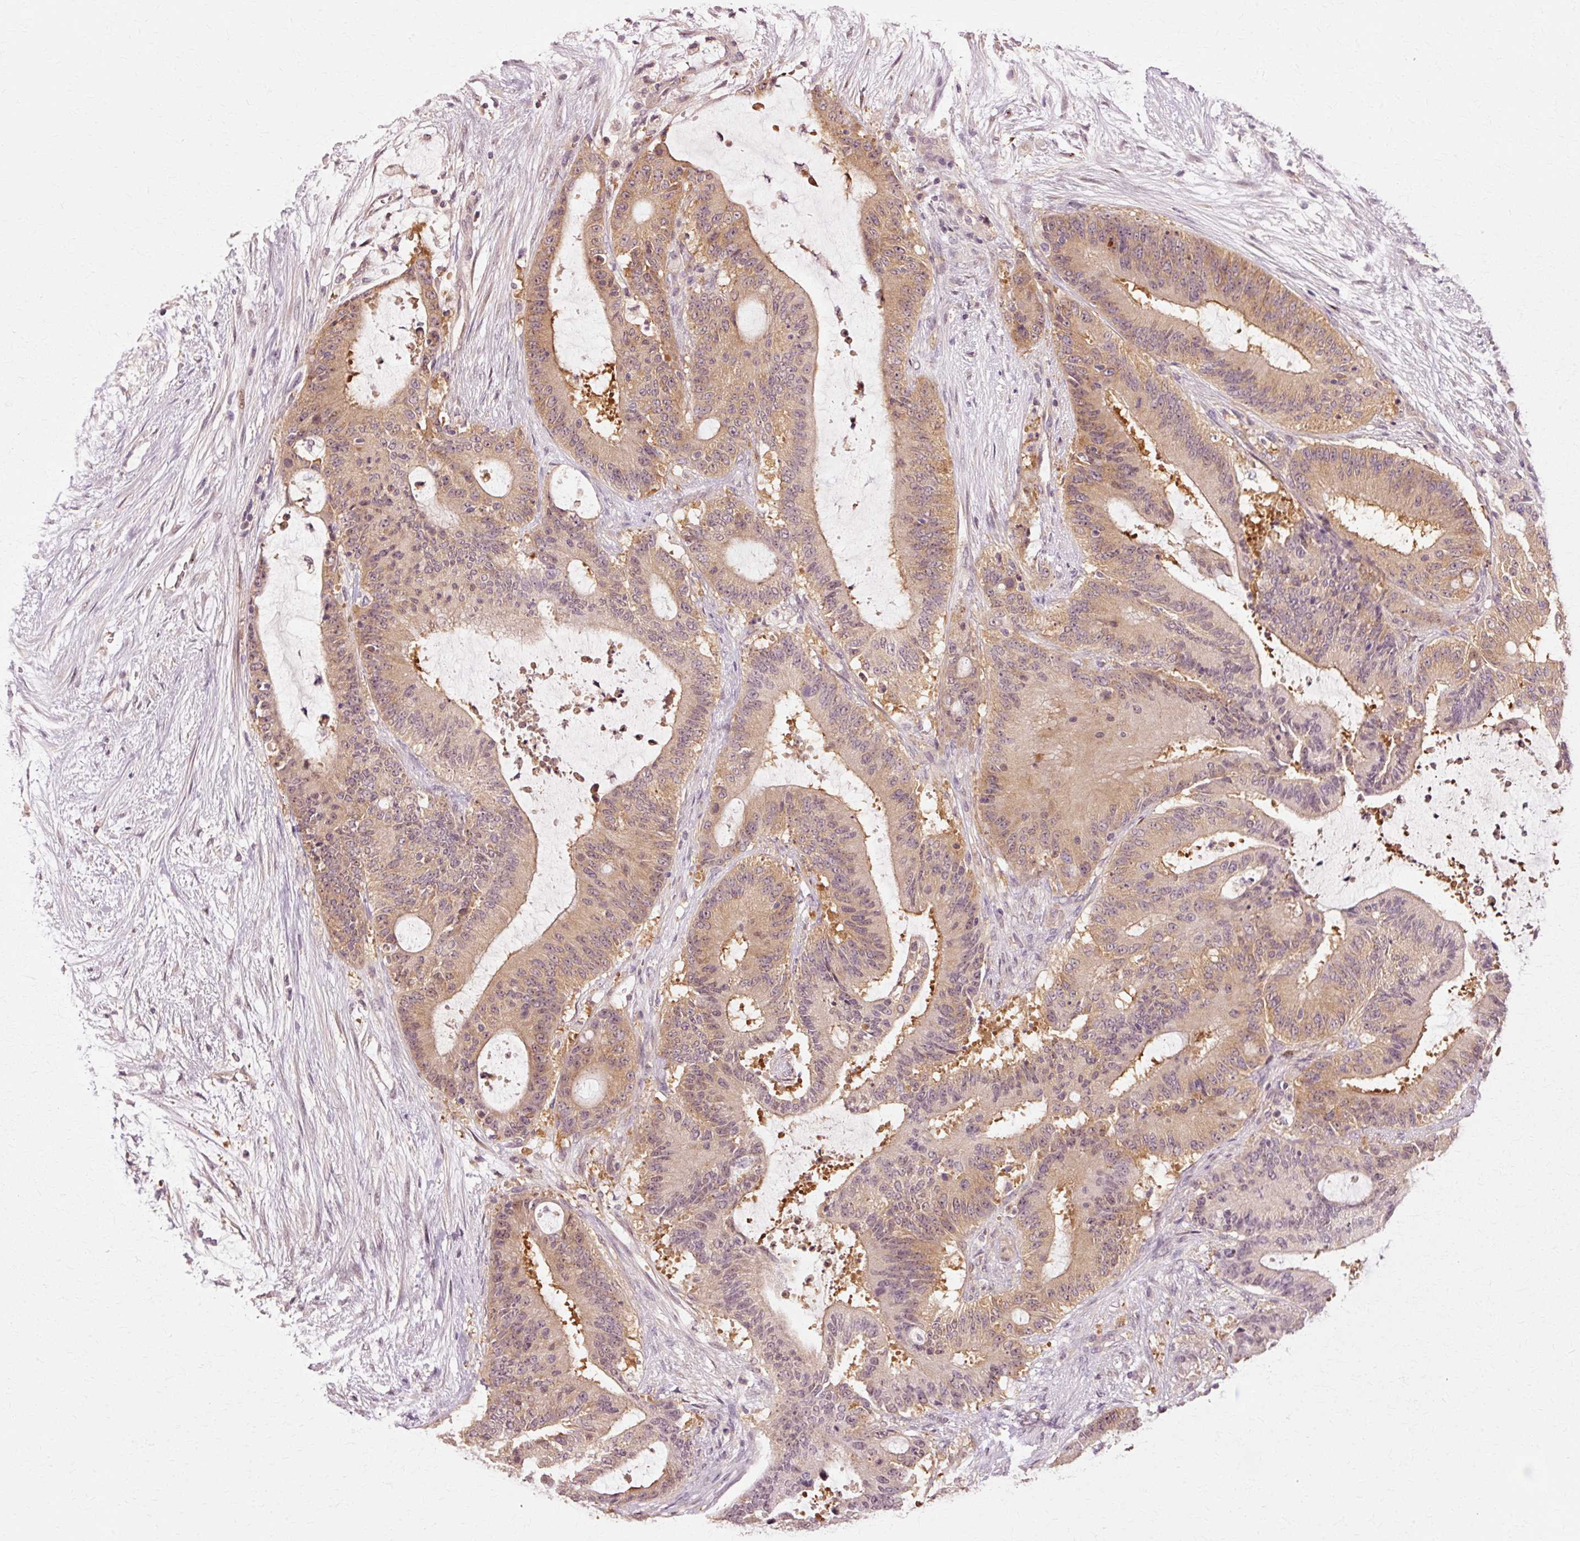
{"staining": {"intensity": "weak", "quantity": ">75%", "location": "cytoplasmic/membranous"}, "tissue": "liver cancer", "cell_type": "Tumor cells", "image_type": "cancer", "snomed": [{"axis": "morphology", "description": "Normal tissue, NOS"}, {"axis": "morphology", "description": "Cholangiocarcinoma"}, {"axis": "topography", "description": "Liver"}, {"axis": "topography", "description": "Peripheral nerve tissue"}], "caption": "Immunohistochemistry staining of liver cholangiocarcinoma, which demonstrates low levels of weak cytoplasmic/membranous expression in approximately >75% of tumor cells indicating weak cytoplasmic/membranous protein expression. The staining was performed using DAB (3,3'-diaminobenzidine) (brown) for protein detection and nuclei were counterstained in hematoxylin (blue).", "gene": "RGPD5", "patient": {"sex": "female", "age": 73}}